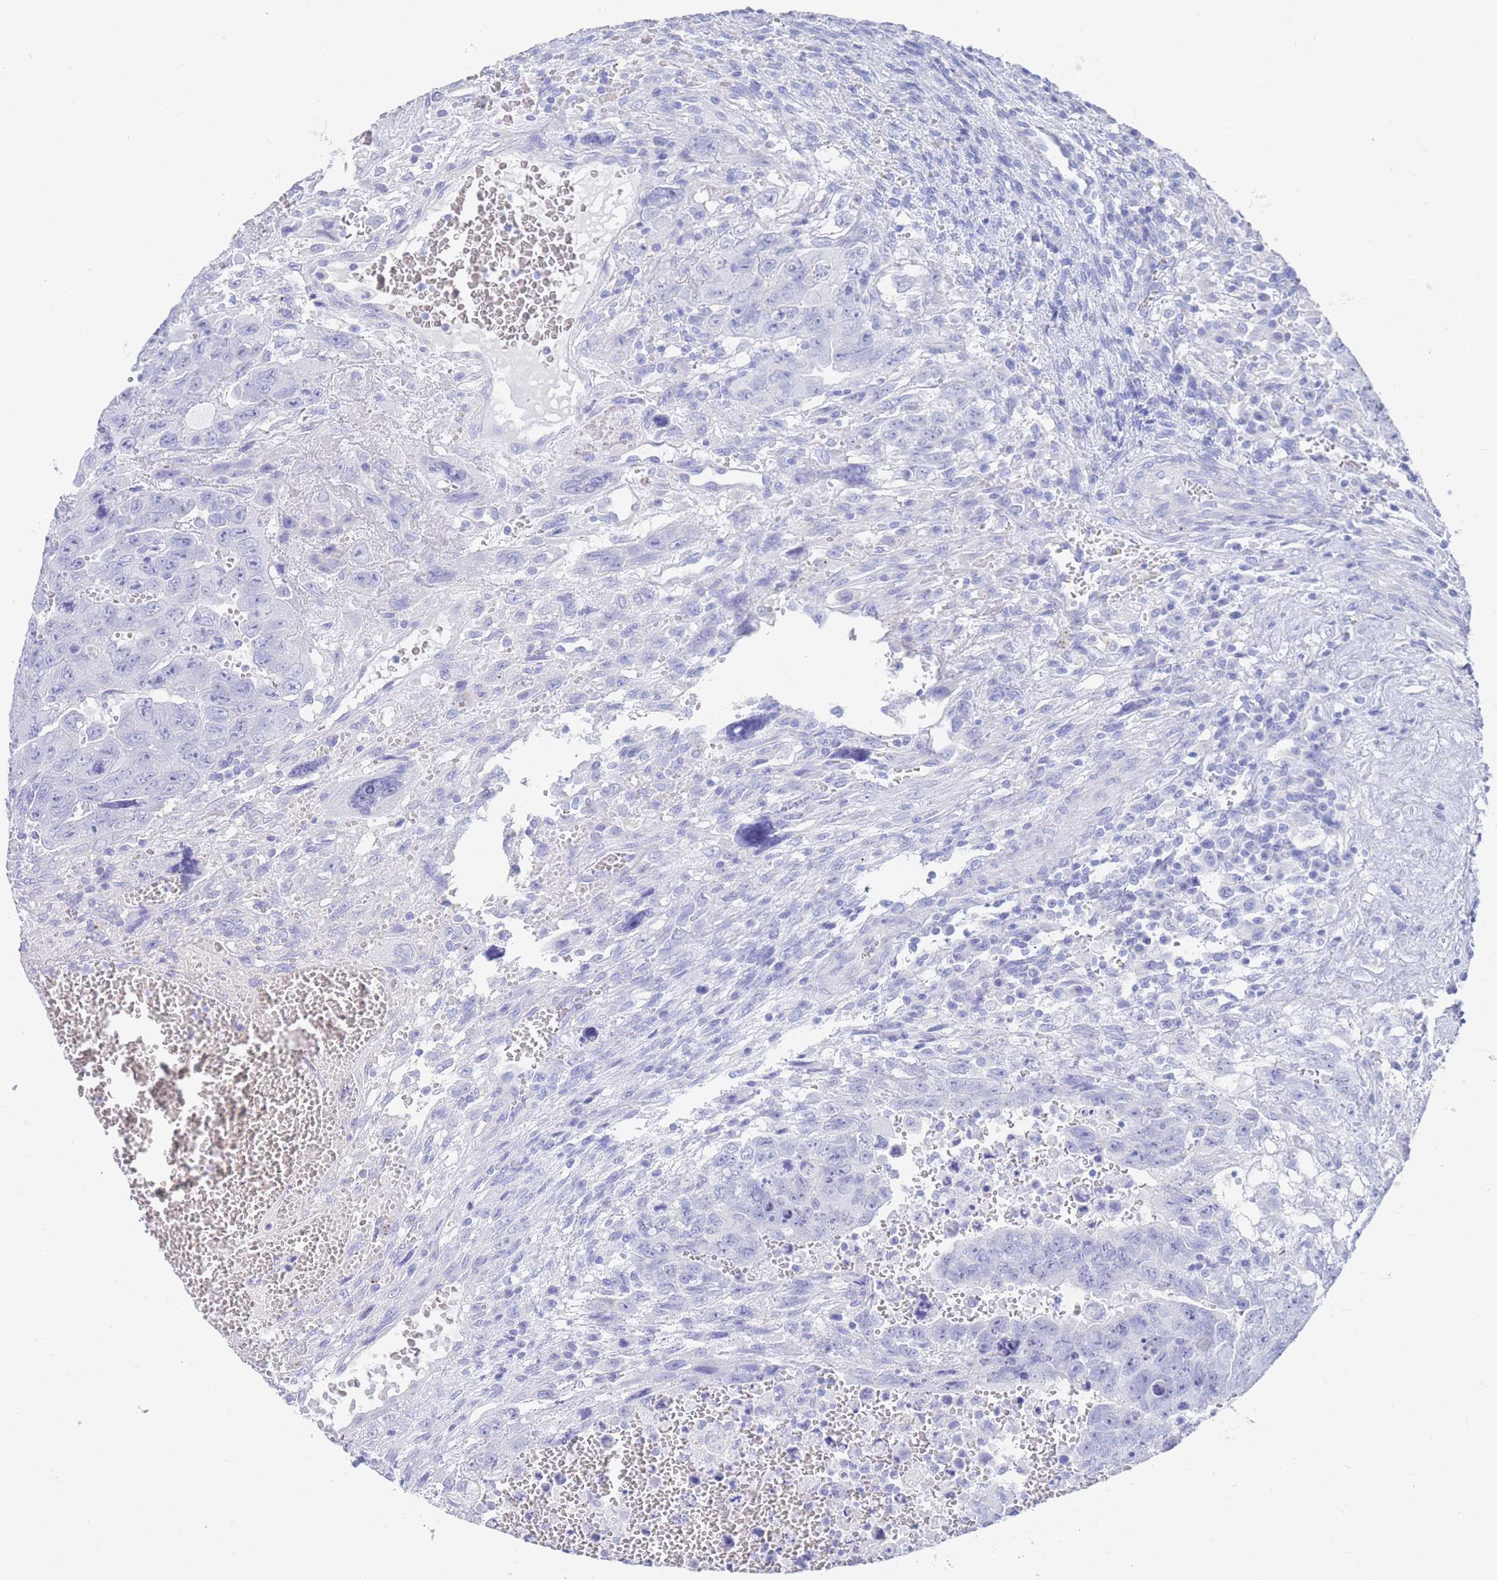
{"staining": {"intensity": "negative", "quantity": "none", "location": "none"}, "tissue": "testis cancer", "cell_type": "Tumor cells", "image_type": "cancer", "snomed": [{"axis": "morphology", "description": "Carcinoma, Embryonal, NOS"}, {"axis": "topography", "description": "Testis"}], "caption": "Tumor cells are negative for protein expression in human testis cancer (embryonal carcinoma). (Stains: DAB (3,3'-diaminobenzidine) immunohistochemistry (IHC) with hematoxylin counter stain, Microscopy: brightfield microscopy at high magnification).", "gene": "LRRC37A", "patient": {"sex": "male", "age": 28}}